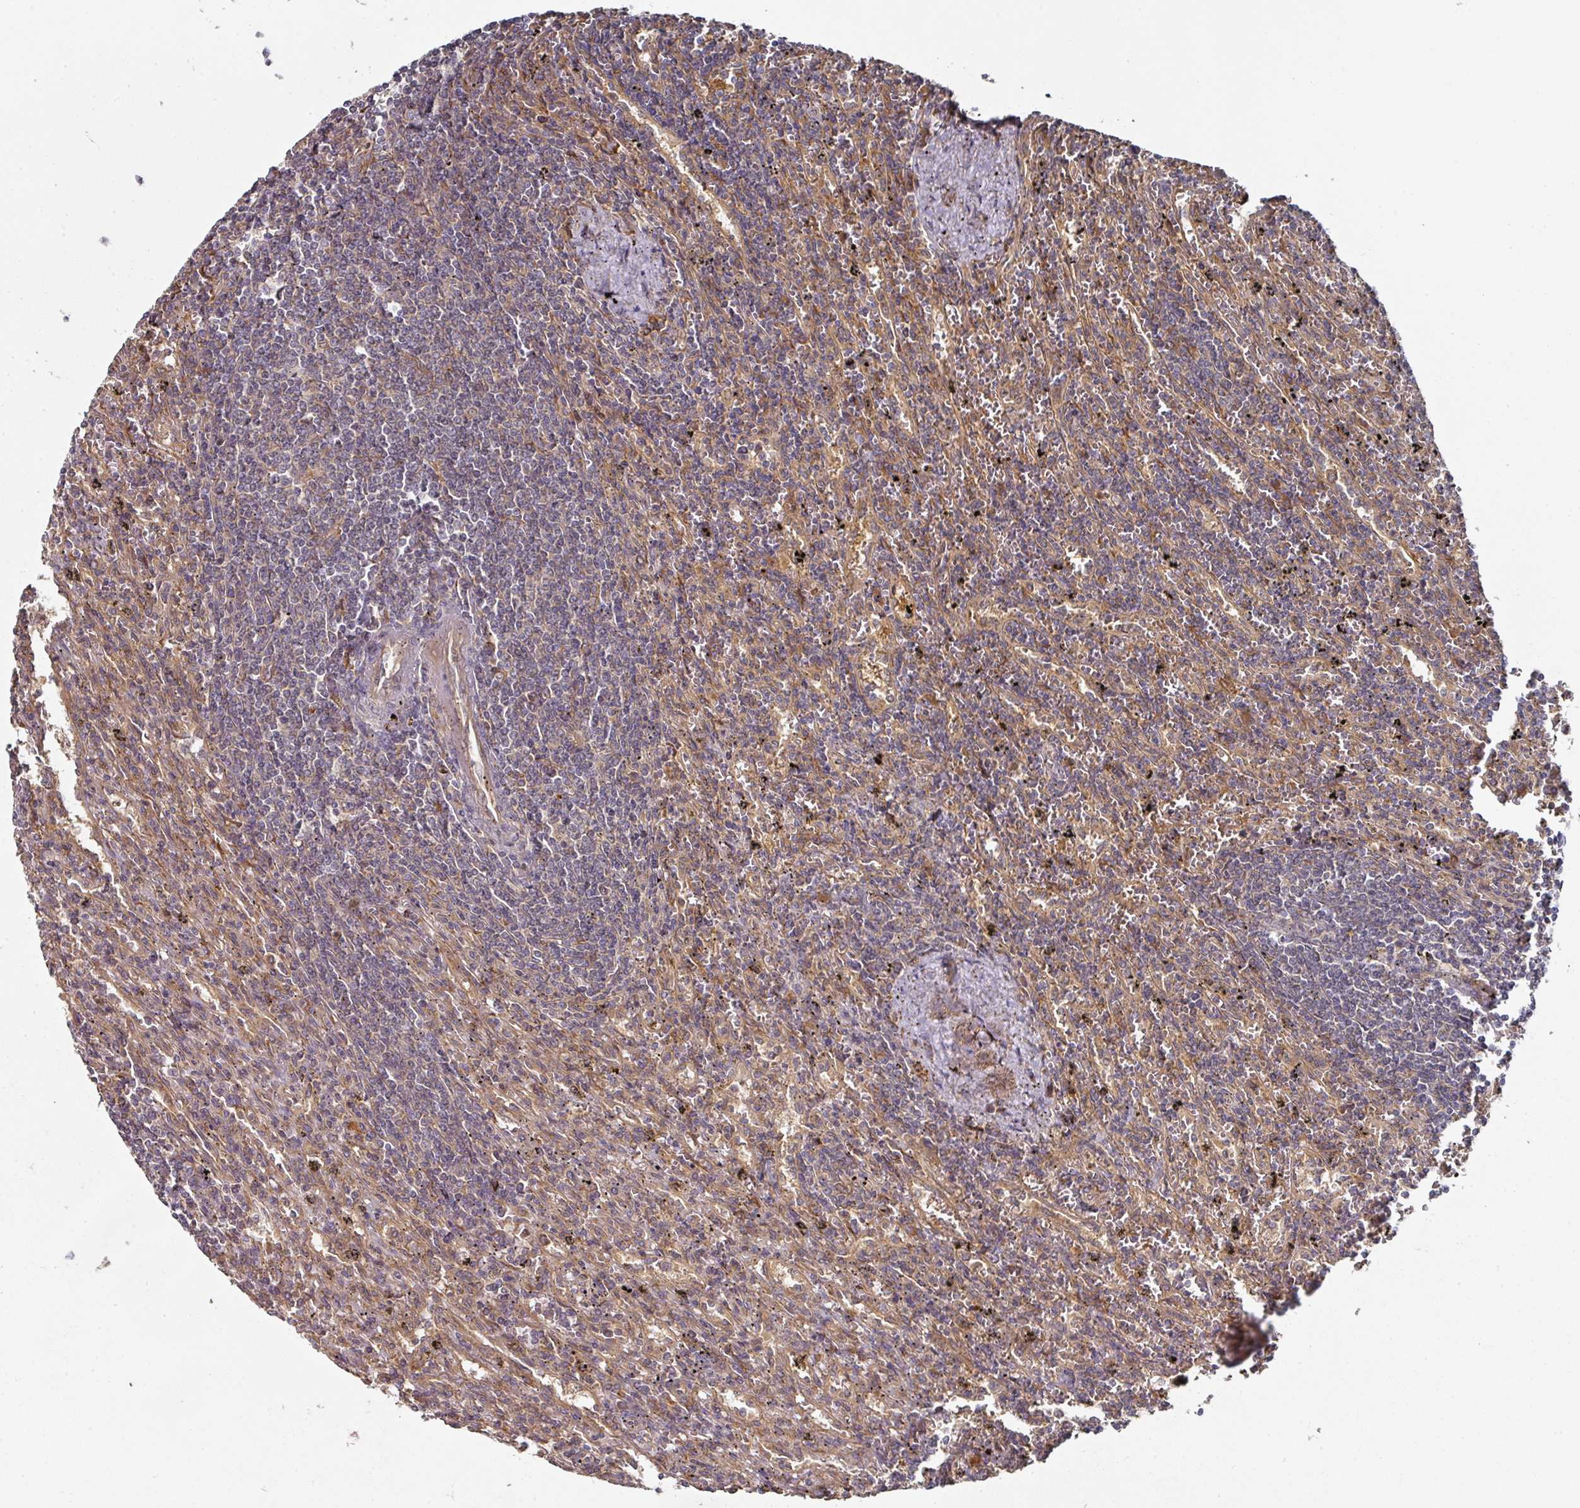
{"staining": {"intensity": "negative", "quantity": "none", "location": "none"}, "tissue": "lymphoma", "cell_type": "Tumor cells", "image_type": "cancer", "snomed": [{"axis": "morphology", "description": "Malignant lymphoma, non-Hodgkin's type, Low grade"}, {"axis": "topography", "description": "Spleen"}], "caption": "Immunohistochemistry of human lymphoma demonstrates no expression in tumor cells.", "gene": "CEP95", "patient": {"sex": "male", "age": 76}}